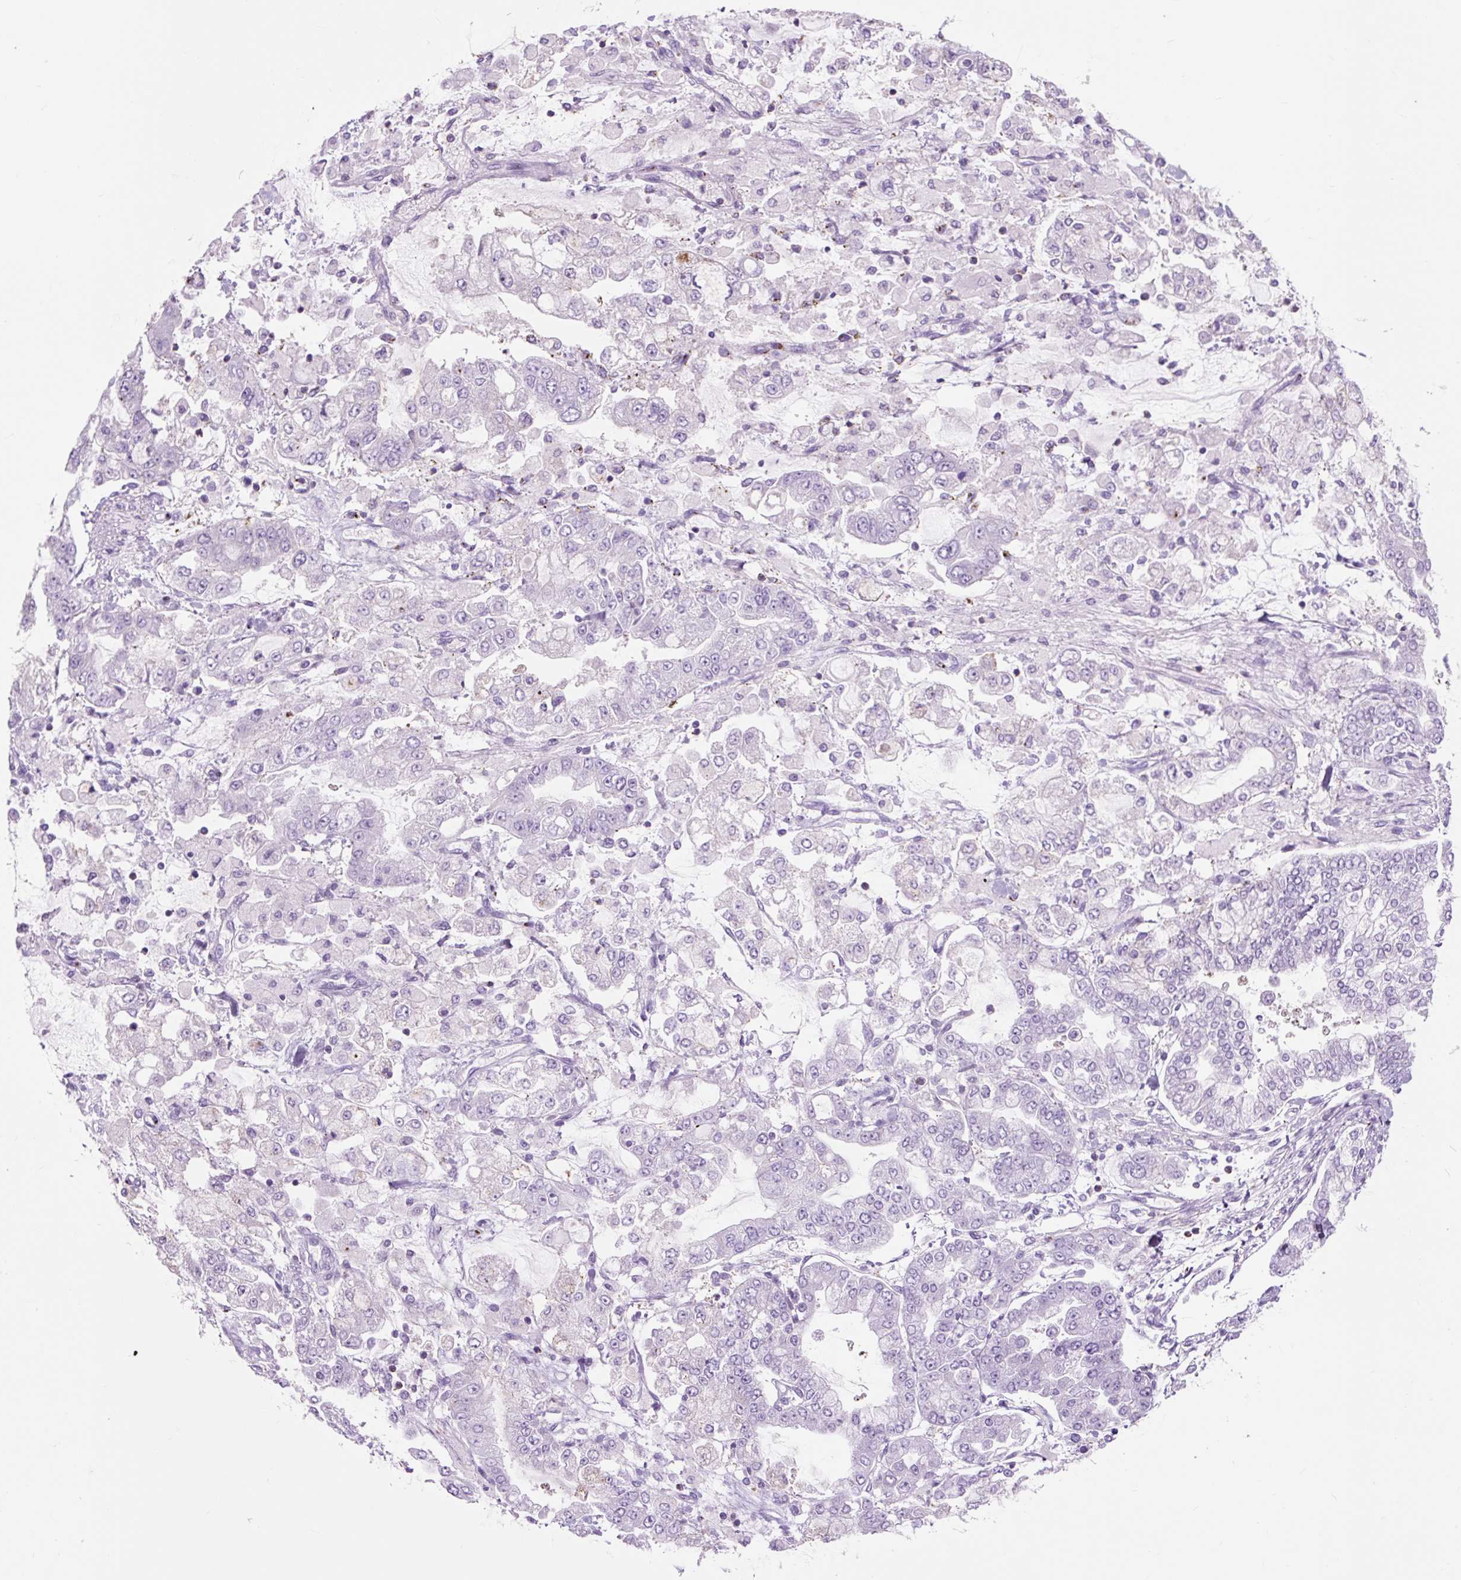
{"staining": {"intensity": "negative", "quantity": "none", "location": "none"}, "tissue": "stomach cancer", "cell_type": "Tumor cells", "image_type": "cancer", "snomed": [{"axis": "morphology", "description": "Normal tissue, NOS"}, {"axis": "morphology", "description": "Adenocarcinoma, NOS"}, {"axis": "topography", "description": "Stomach, upper"}, {"axis": "topography", "description": "Stomach"}], "caption": "IHC photomicrograph of neoplastic tissue: stomach adenocarcinoma stained with DAB exhibits no significant protein positivity in tumor cells.", "gene": "OR10A7", "patient": {"sex": "male", "age": 76}}